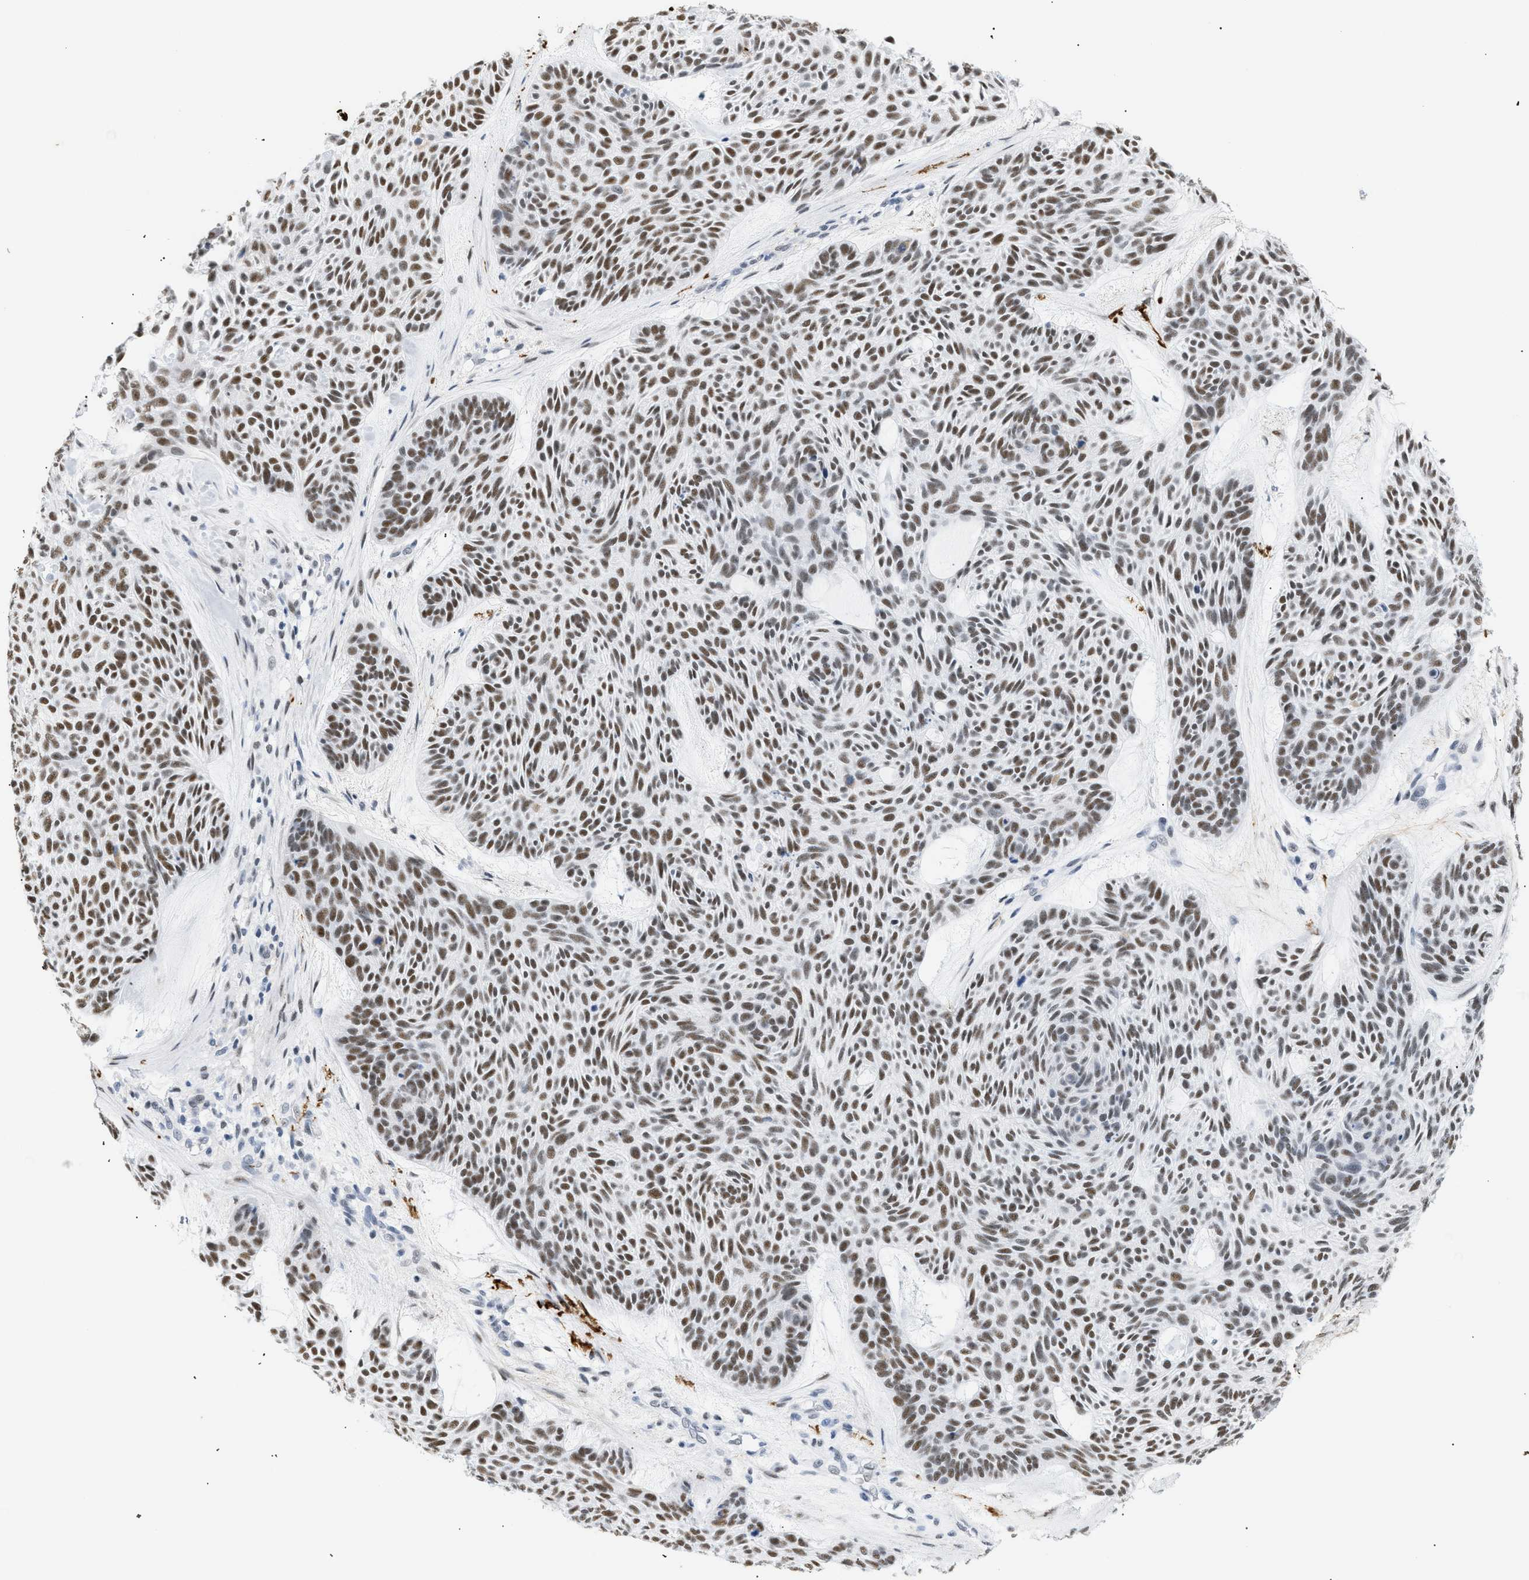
{"staining": {"intensity": "moderate", "quantity": ">75%", "location": "nuclear"}, "tissue": "skin cancer", "cell_type": "Tumor cells", "image_type": "cancer", "snomed": [{"axis": "morphology", "description": "Basal cell carcinoma"}, {"axis": "topography", "description": "Skin"}], "caption": "Tumor cells display medium levels of moderate nuclear staining in approximately >75% of cells in skin basal cell carcinoma. (DAB = brown stain, brightfield microscopy at high magnification).", "gene": "ELN", "patient": {"sex": "male", "age": 55}}